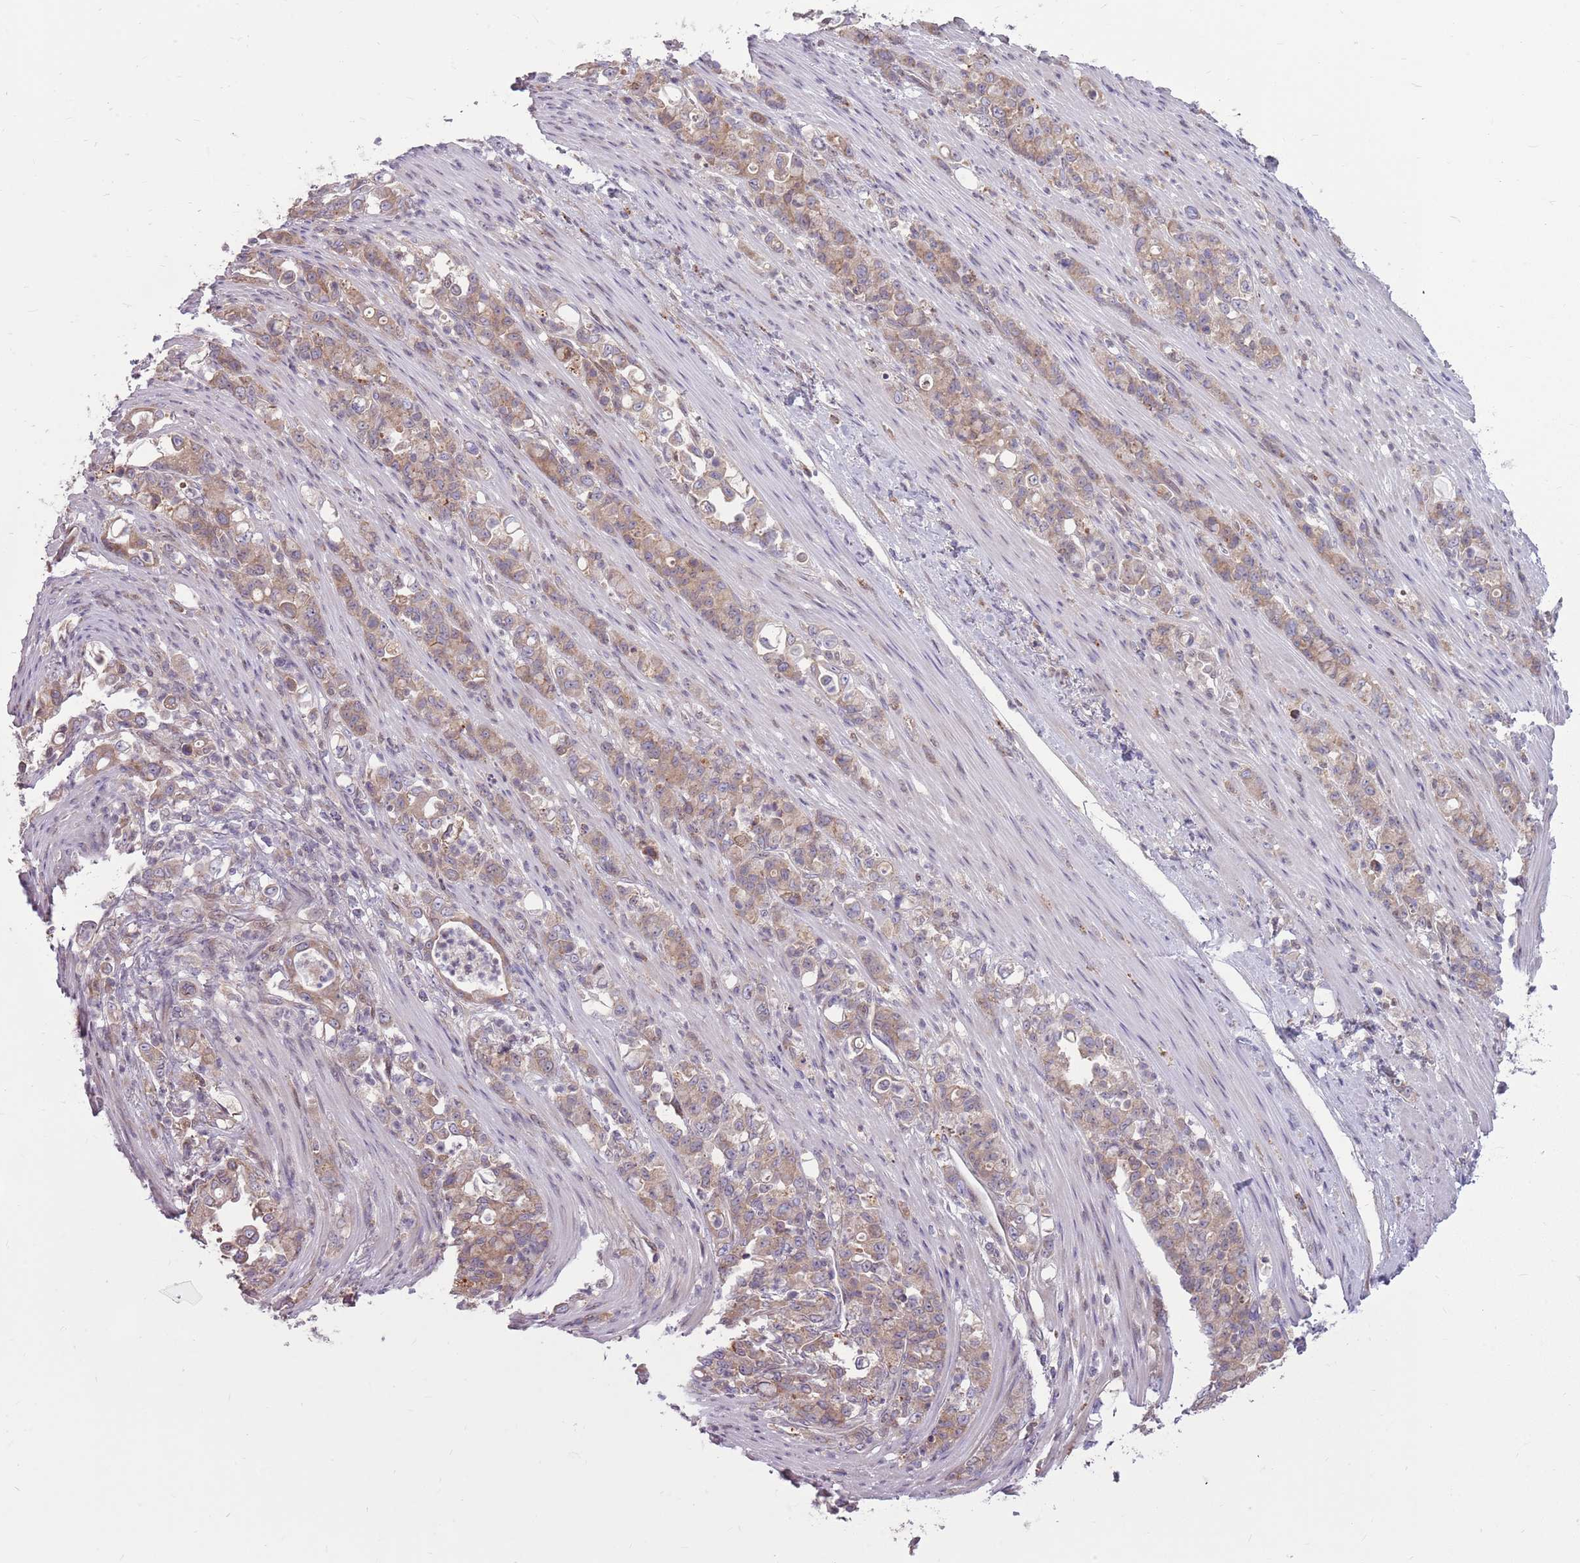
{"staining": {"intensity": "moderate", "quantity": ">75%", "location": "cytoplasmic/membranous"}, "tissue": "stomach cancer", "cell_type": "Tumor cells", "image_type": "cancer", "snomed": [{"axis": "morphology", "description": "Normal tissue, NOS"}, {"axis": "morphology", "description": "Adenocarcinoma, NOS"}, {"axis": "topography", "description": "Stomach"}], "caption": "Immunohistochemical staining of adenocarcinoma (stomach) reveals medium levels of moderate cytoplasmic/membranous protein staining in about >75% of tumor cells. (DAB IHC with brightfield microscopy, high magnification).", "gene": "PPP1R27", "patient": {"sex": "female", "age": 79}}